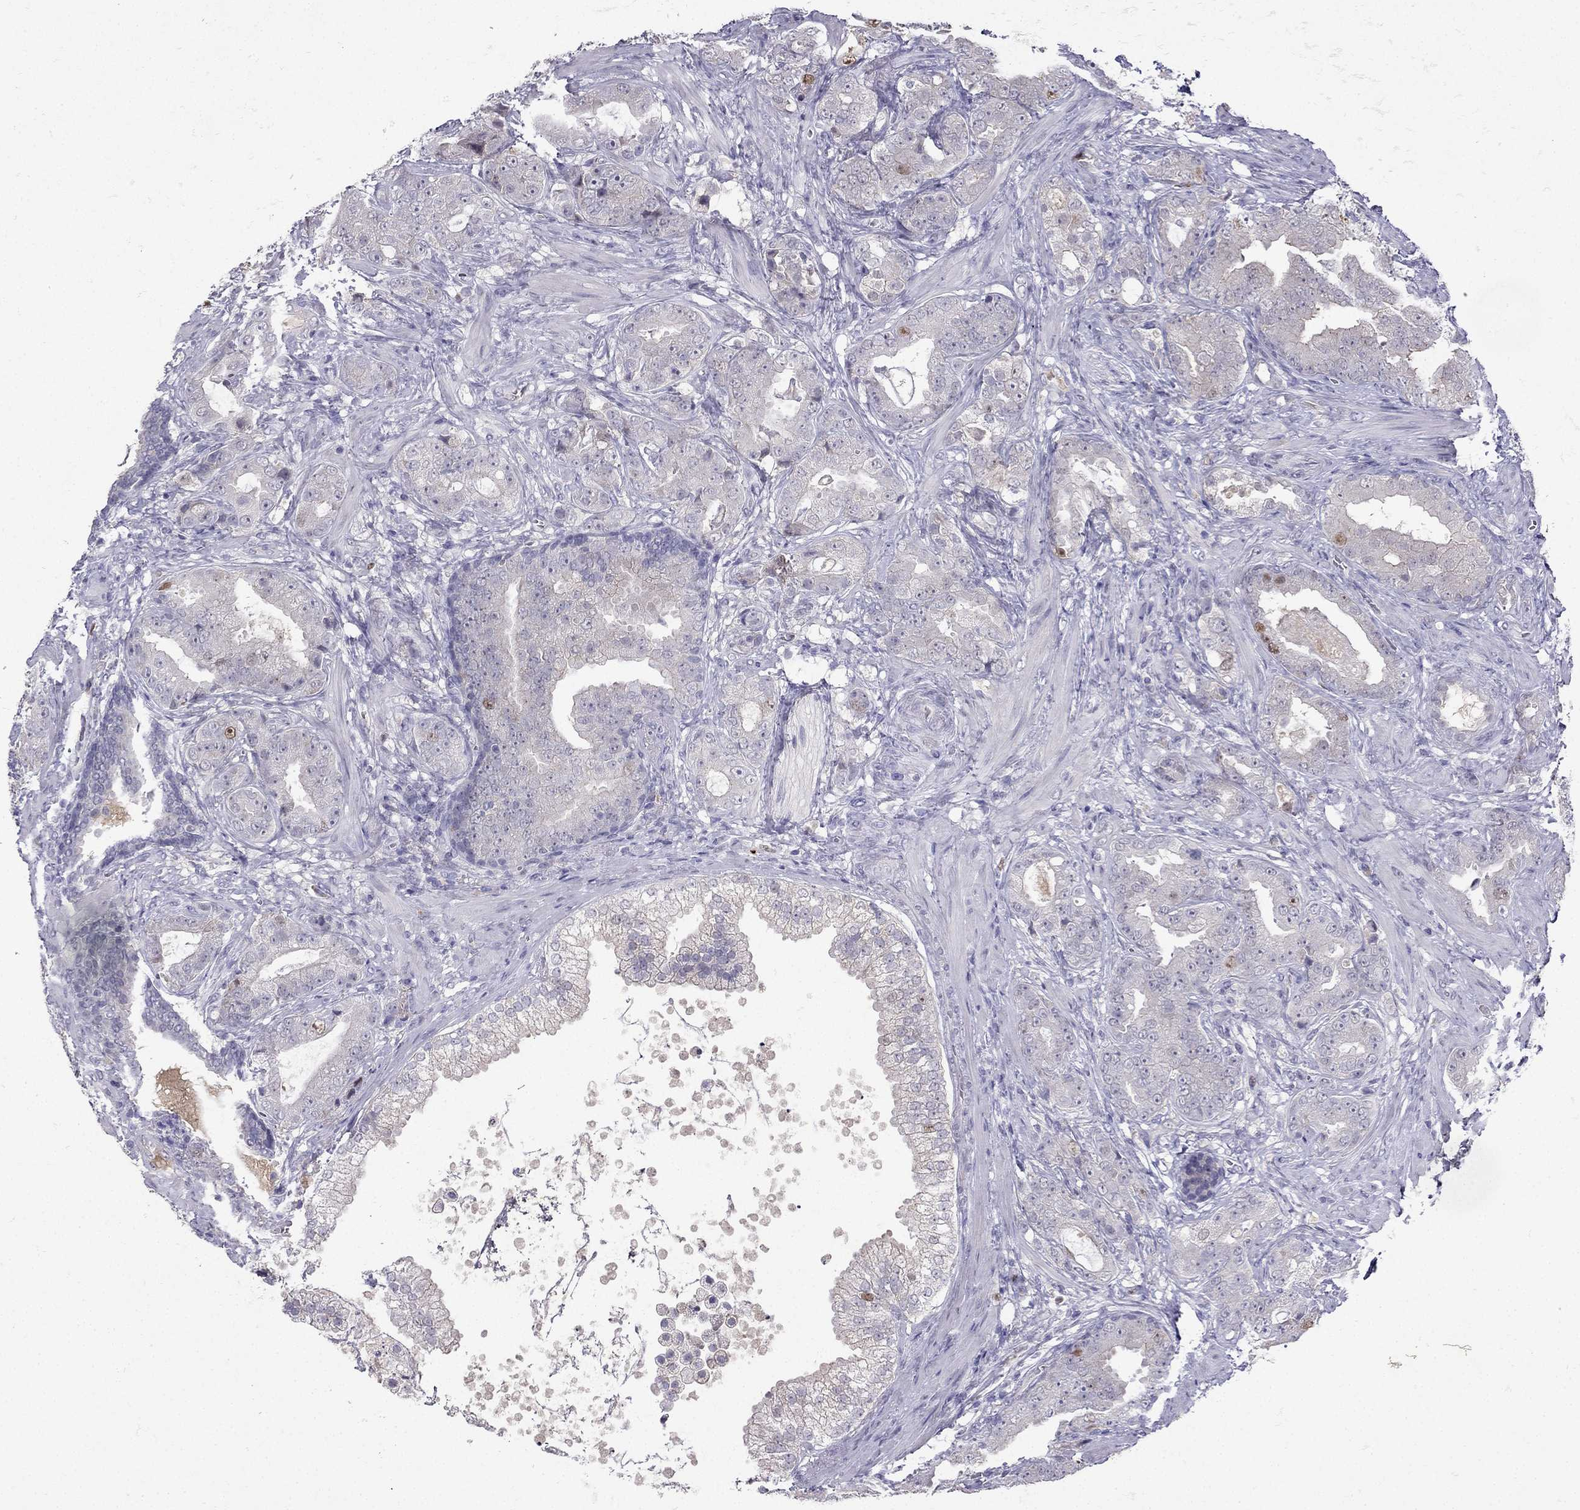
{"staining": {"intensity": "moderate", "quantity": "<25%", "location": "nuclear"}, "tissue": "prostate cancer", "cell_type": "Tumor cells", "image_type": "cancer", "snomed": [{"axis": "morphology", "description": "Adenocarcinoma, NOS"}, {"axis": "topography", "description": "Prostate"}], "caption": "Immunohistochemistry (IHC) of adenocarcinoma (prostate) exhibits low levels of moderate nuclear positivity in about <25% of tumor cells.", "gene": "UHRF1", "patient": {"sex": "male", "age": 57}}